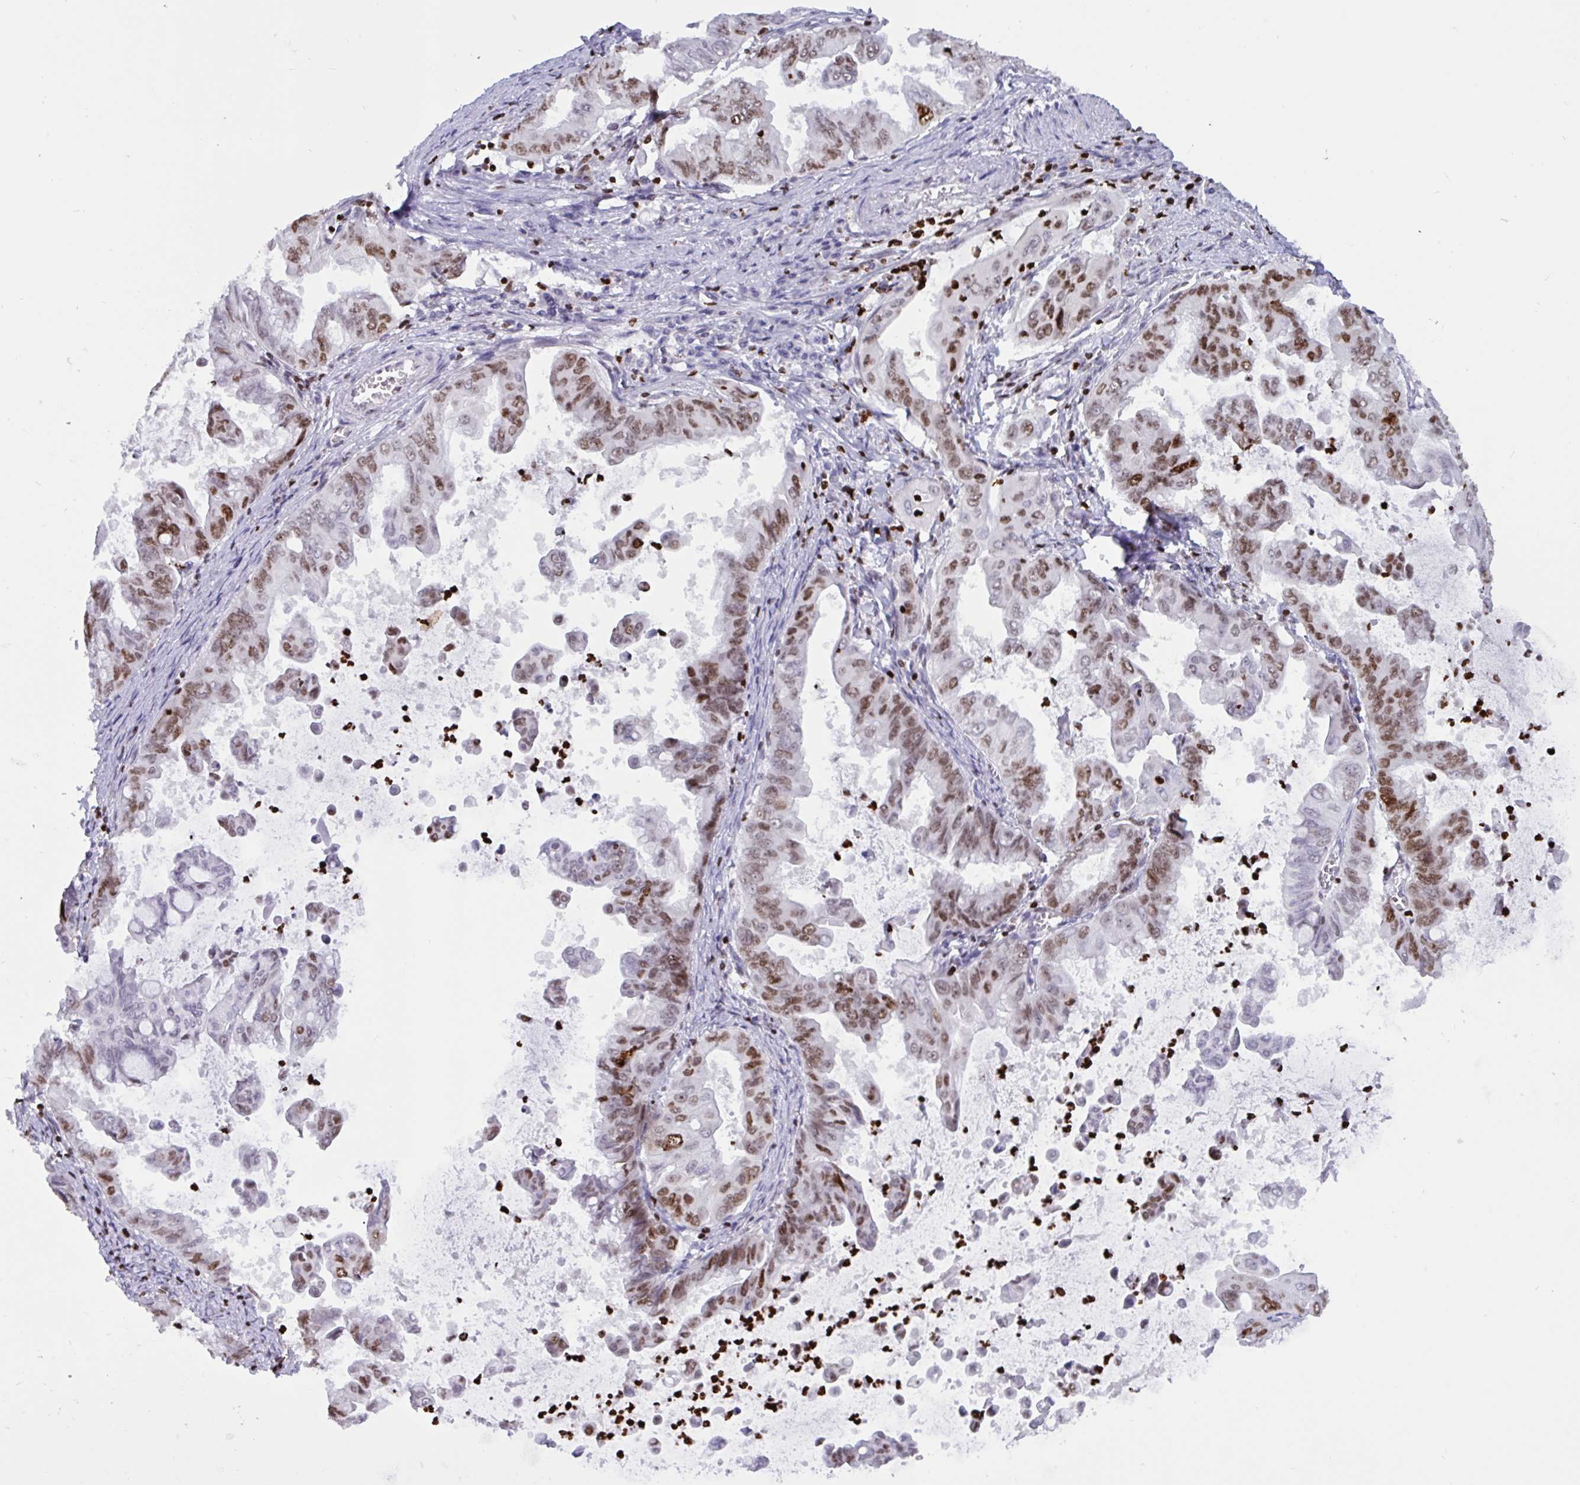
{"staining": {"intensity": "moderate", "quantity": "25%-75%", "location": "nuclear"}, "tissue": "stomach cancer", "cell_type": "Tumor cells", "image_type": "cancer", "snomed": [{"axis": "morphology", "description": "Adenocarcinoma, NOS"}, {"axis": "topography", "description": "Stomach, upper"}], "caption": "Human stomach cancer (adenocarcinoma) stained with a protein marker demonstrates moderate staining in tumor cells.", "gene": "HMGB2", "patient": {"sex": "male", "age": 80}}